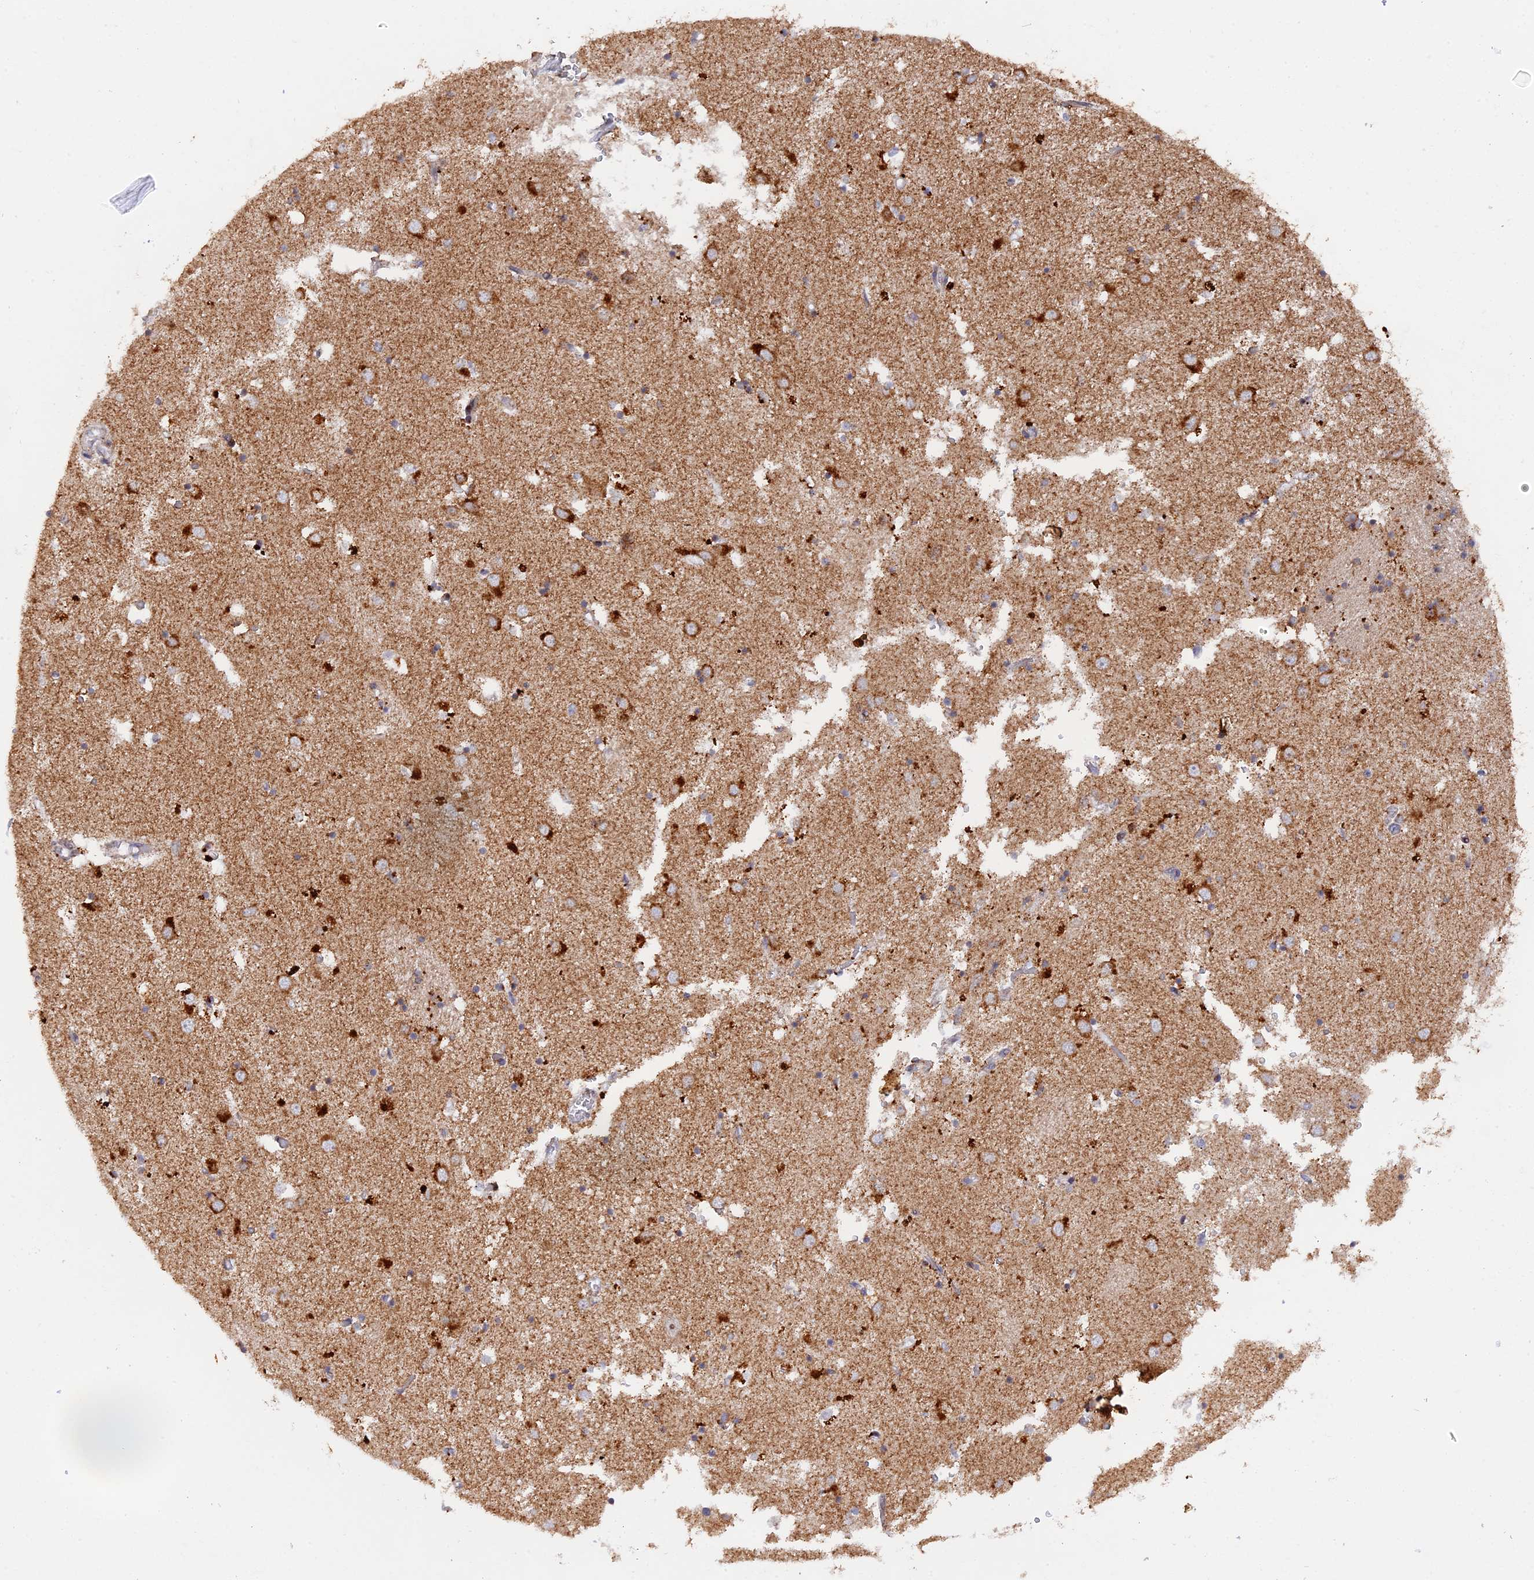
{"staining": {"intensity": "negative", "quantity": "none", "location": "none"}, "tissue": "caudate", "cell_type": "Glial cells", "image_type": "normal", "snomed": [{"axis": "morphology", "description": "Normal tissue, NOS"}, {"axis": "topography", "description": "Lateral ventricle wall"}], "caption": "IHC histopathology image of unremarkable human caudate stained for a protein (brown), which exhibits no staining in glial cells.", "gene": "MPV17L", "patient": {"sex": "male", "age": 70}}